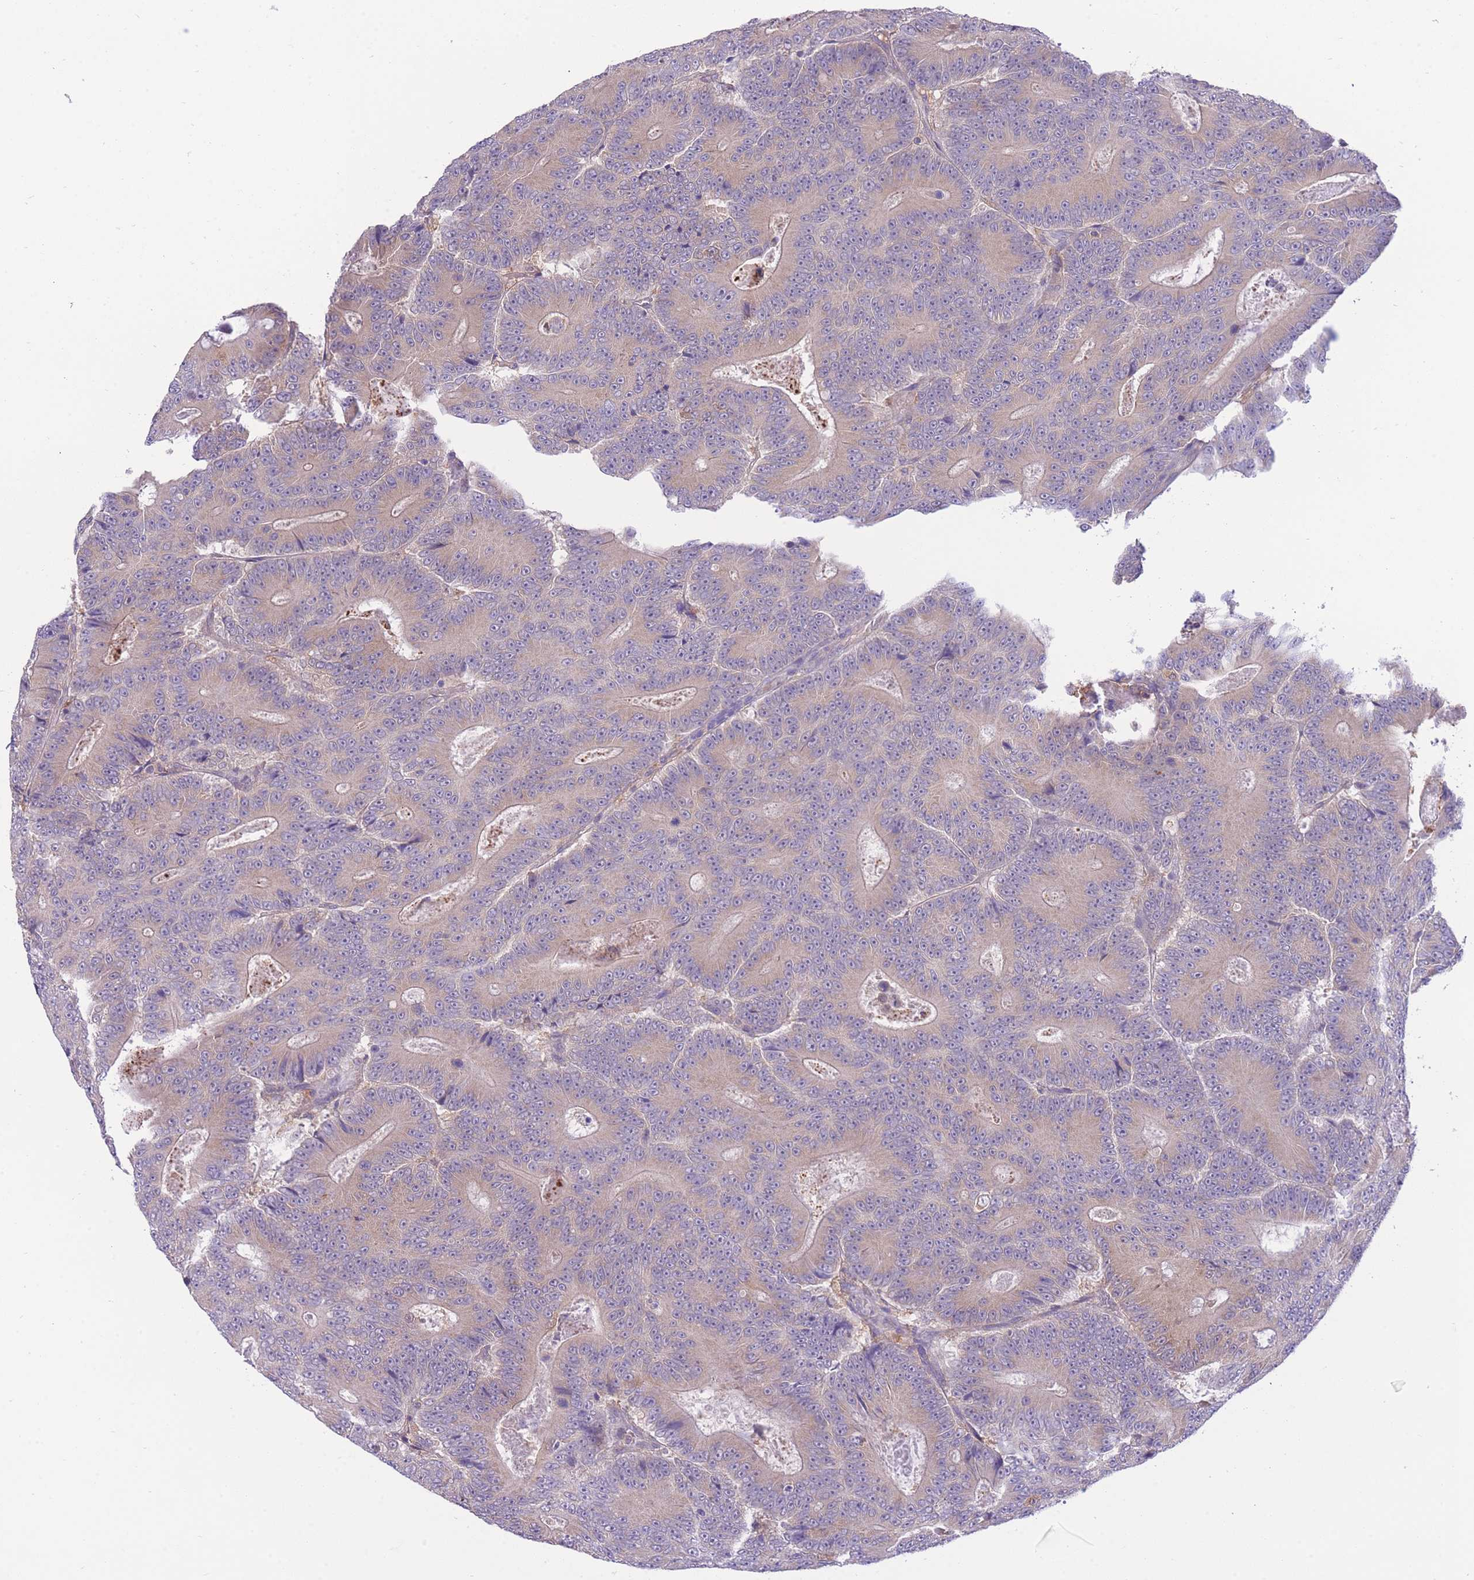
{"staining": {"intensity": "weak", "quantity": ">75%", "location": "cytoplasmic/membranous"}, "tissue": "colorectal cancer", "cell_type": "Tumor cells", "image_type": "cancer", "snomed": [{"axis": "morphology", "description": "Adenocarcinoma, NOS"}, {"axis": "topography", "description": "Colon"}], "caption": "The photomicrograph exhibits immunohistochemical staining of colorectal adenocarcinoma. There is weak cytoplasmic/membranous positivity is appreciated in approximately >75% of tumor cells.", "gene": "NAMPT", "patient": {"sex": "male", "age": 83}}